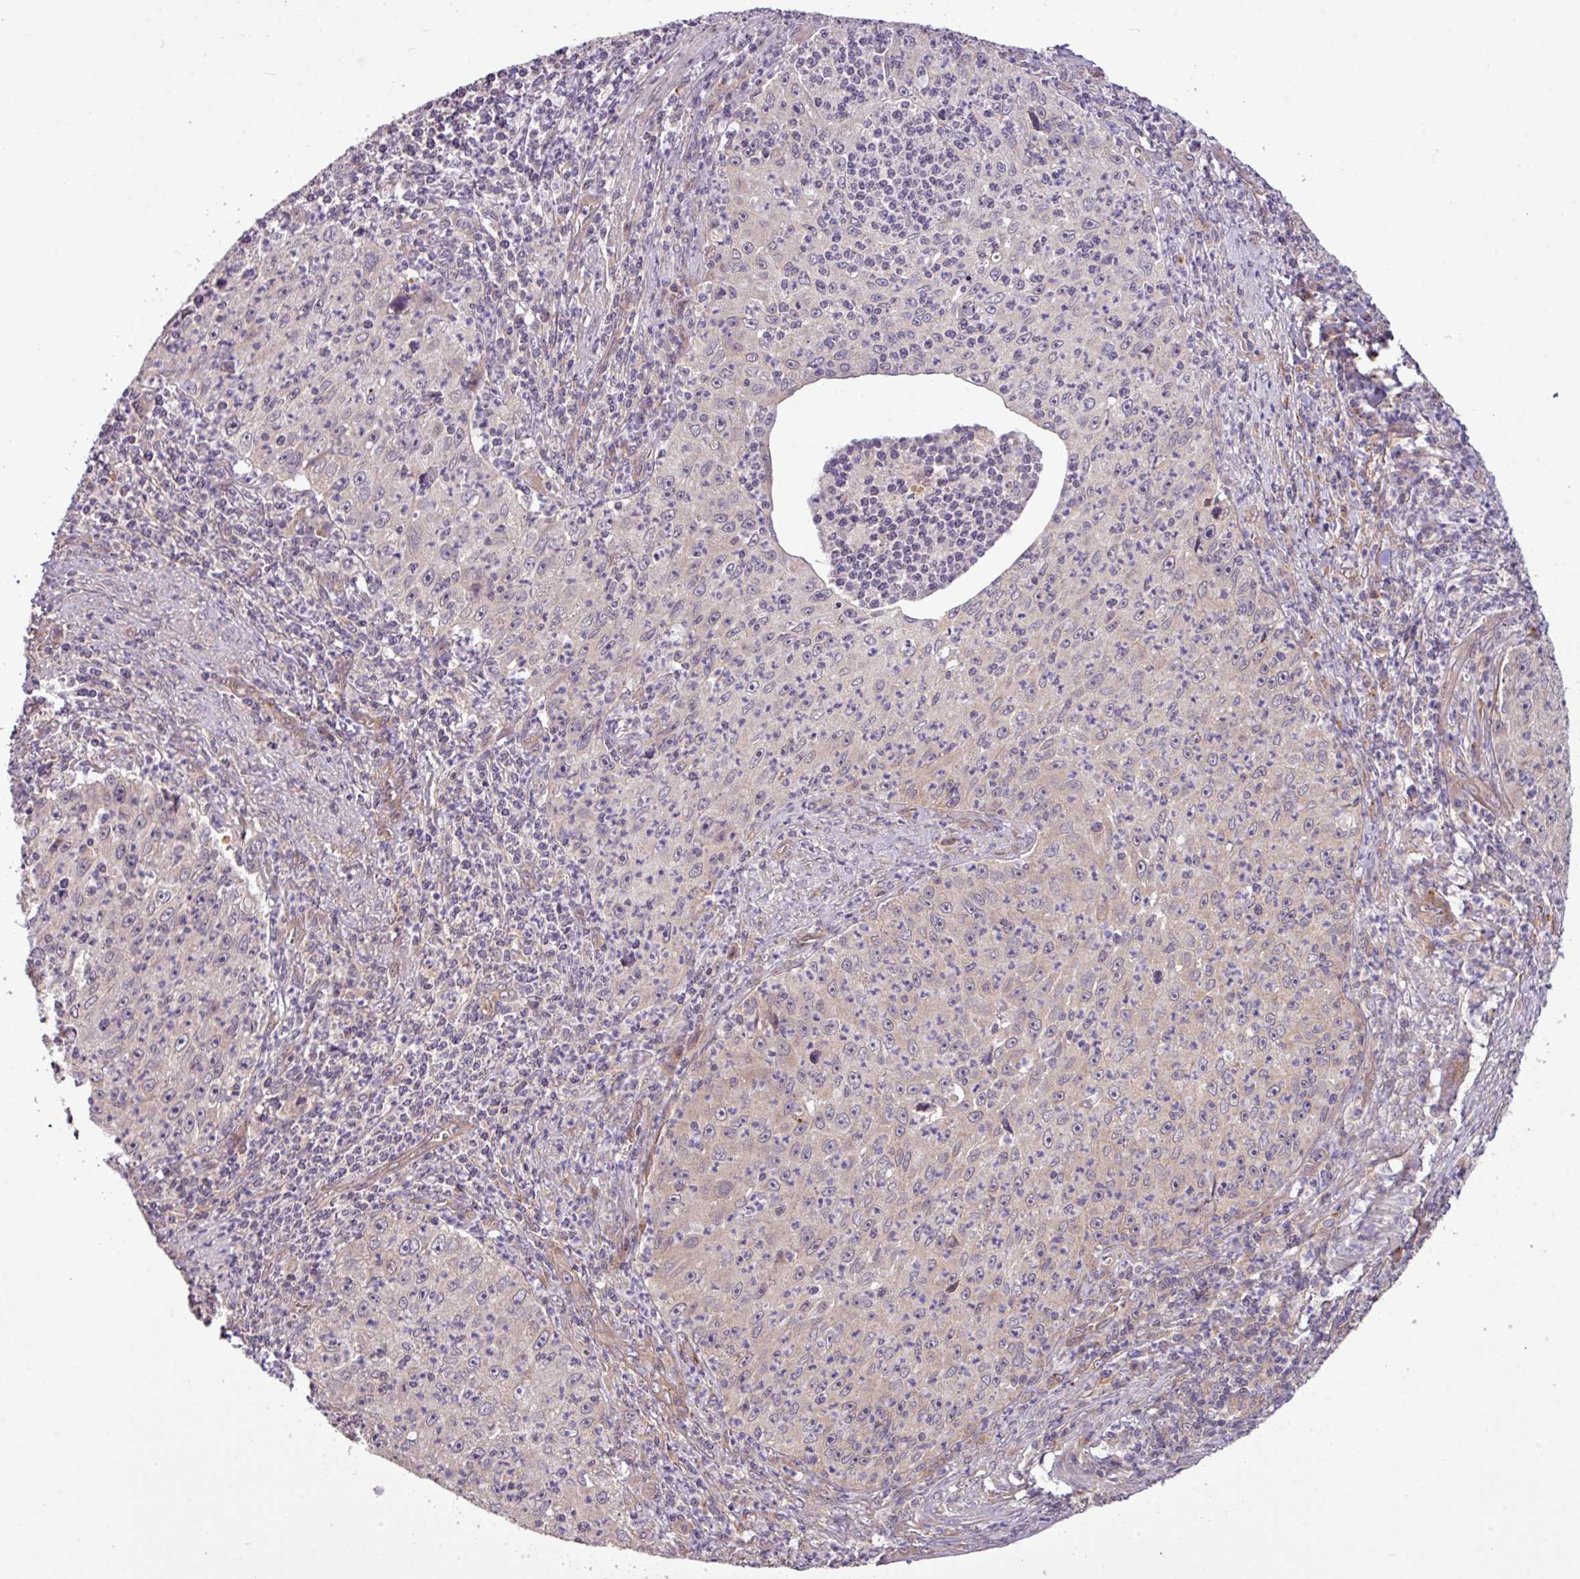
{"staining": {"intensity": "weak", "quantity": "<25%", "location": "cytoplasmic/membranous"}, "tissue": "cervical cancer", "cell_type": "Tumor cells", "image_type": "cancer", "snomed": [{"axis": "morphology", "description": "Squamous cell carcinoma, NOS"}, {"axis": "topography", "description": "Cervix"}], "caption": "The immunohistochemistry micrograph has no significant staining in tumor cells of squamous cell carcinoma (cervical) tissue. (DAB (3,3'-diaminobenzidine) immunohistochemistry visualized using brightfield microscopy, high magnification).", "gene": "XIAP", "patient": {"sex": "female", "age": 30}}